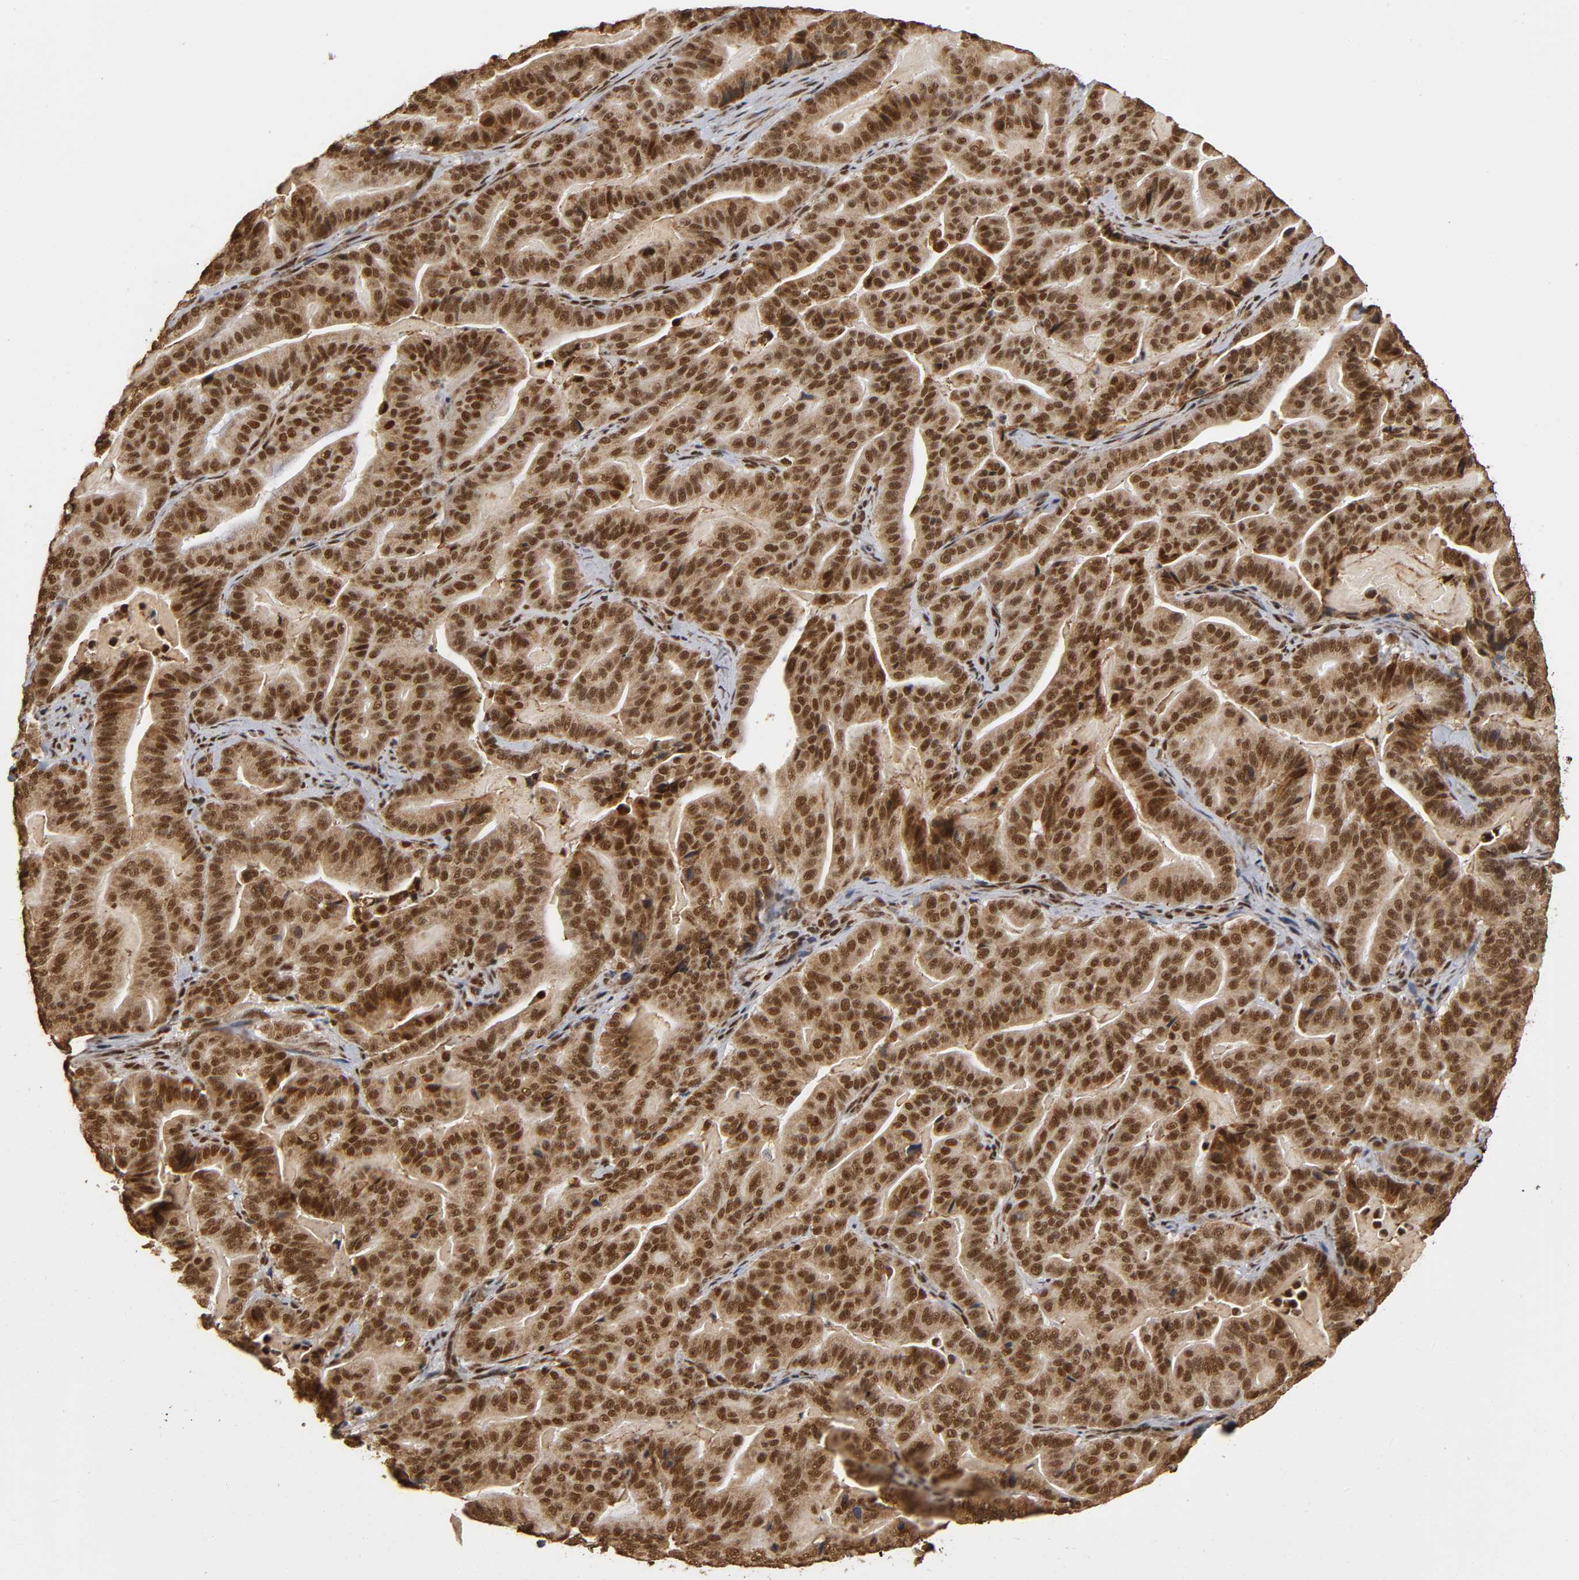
{"staining": {"intensity": "strong", "quantity": ">75%", "location": "cytoplasmic/membranous,nuclear"}, "tissue": "pancreatic cancer", "cell_type": "Tumor cells", "image_type": "cancer", "snomed": [{"axis": "morphology", "description": "Adenocarcinoma, NOS"}, {"axis": "topography", "description": "Pancreas"}], "caption": "Immunohistochemical staining of pancreatic cancer (adenocarcinoma) shows strong cytoplasmic/membranous and nuclear protein positivity in about >75% of tumor cells.", "gene": "RNF122", "patient": {"sex": "male", "age": 63}}